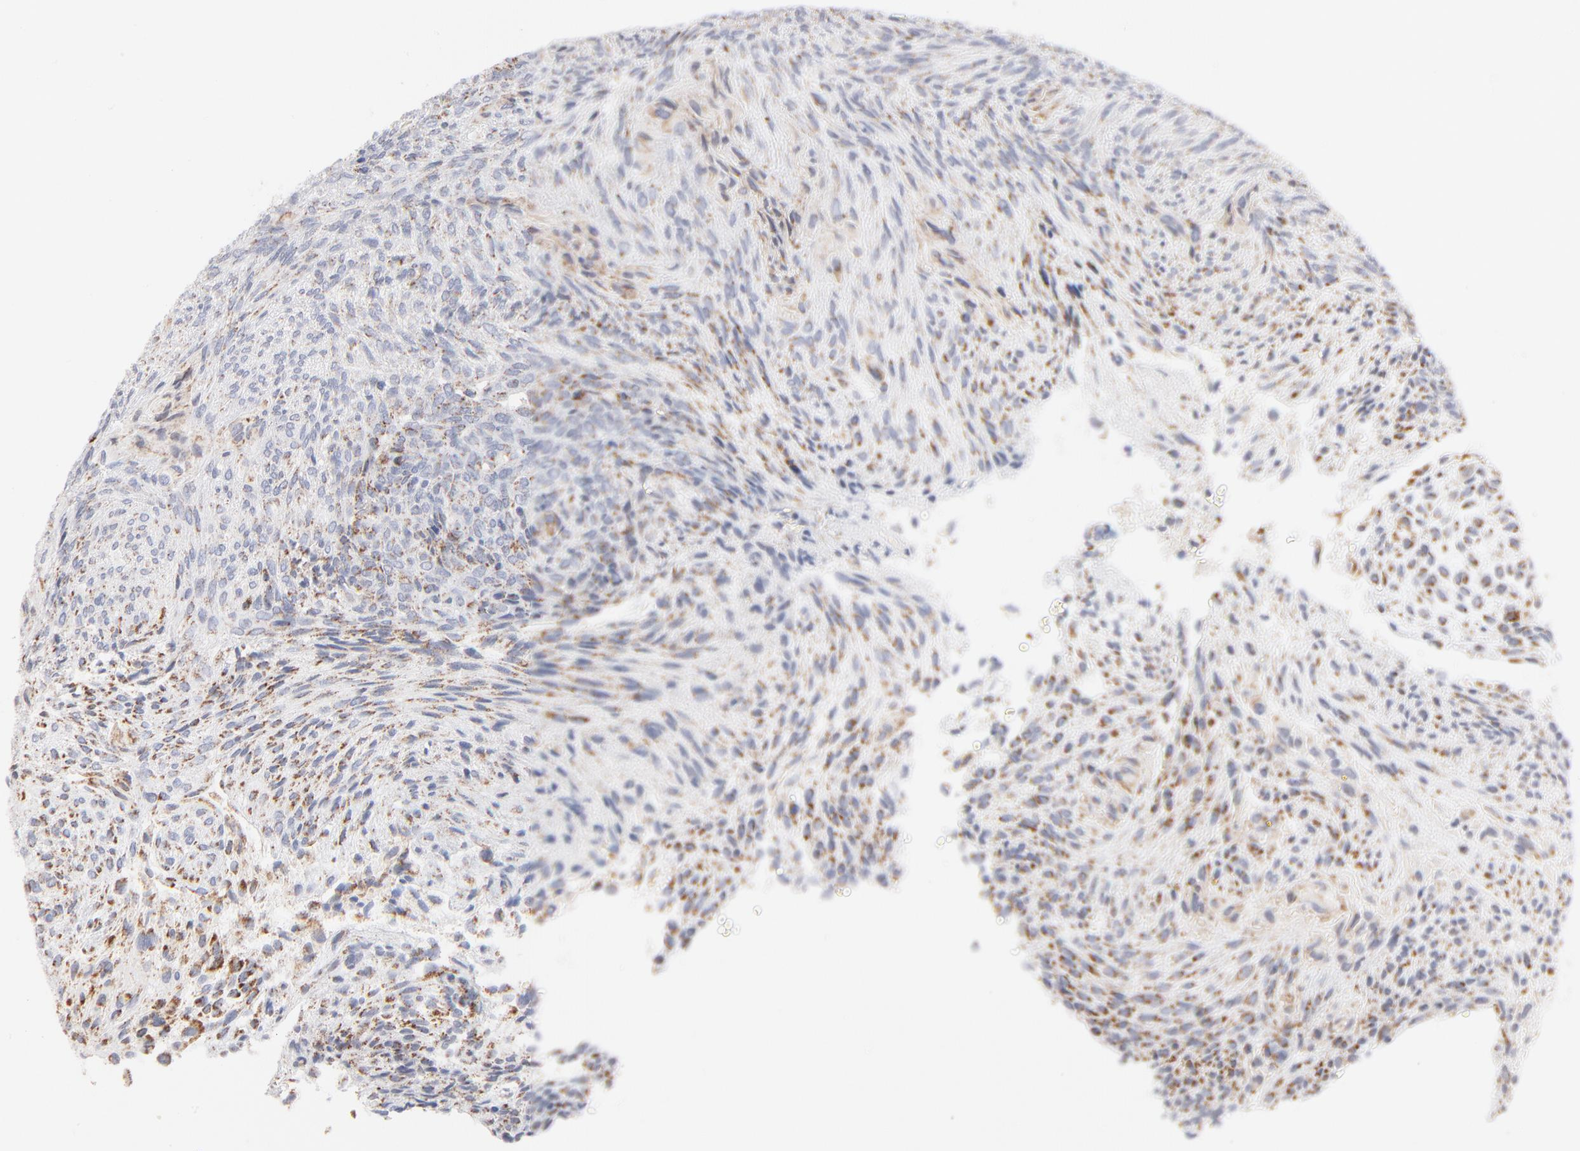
{"staining": {"intensity": "moderate", "quantity": ">75%", "location": "cytoplasmic/membranous"}, "tissue": "glioma", "cell_type": "Tumor cells", "image_type": "cancer", "snomed": [{"axis": "morphology", "description": "Glioma, malignant, High grade"}, {"axis": "topography", "description": "Cerebral cortex"}], "caption": "Malignant high-grade glioma stained with a brown dye shows moderate cytoplasmic/membranous positive expression in about >75% of tumor cells.", "gene": "MRPL58", "patient": {"sex": "female", "age": 55}}